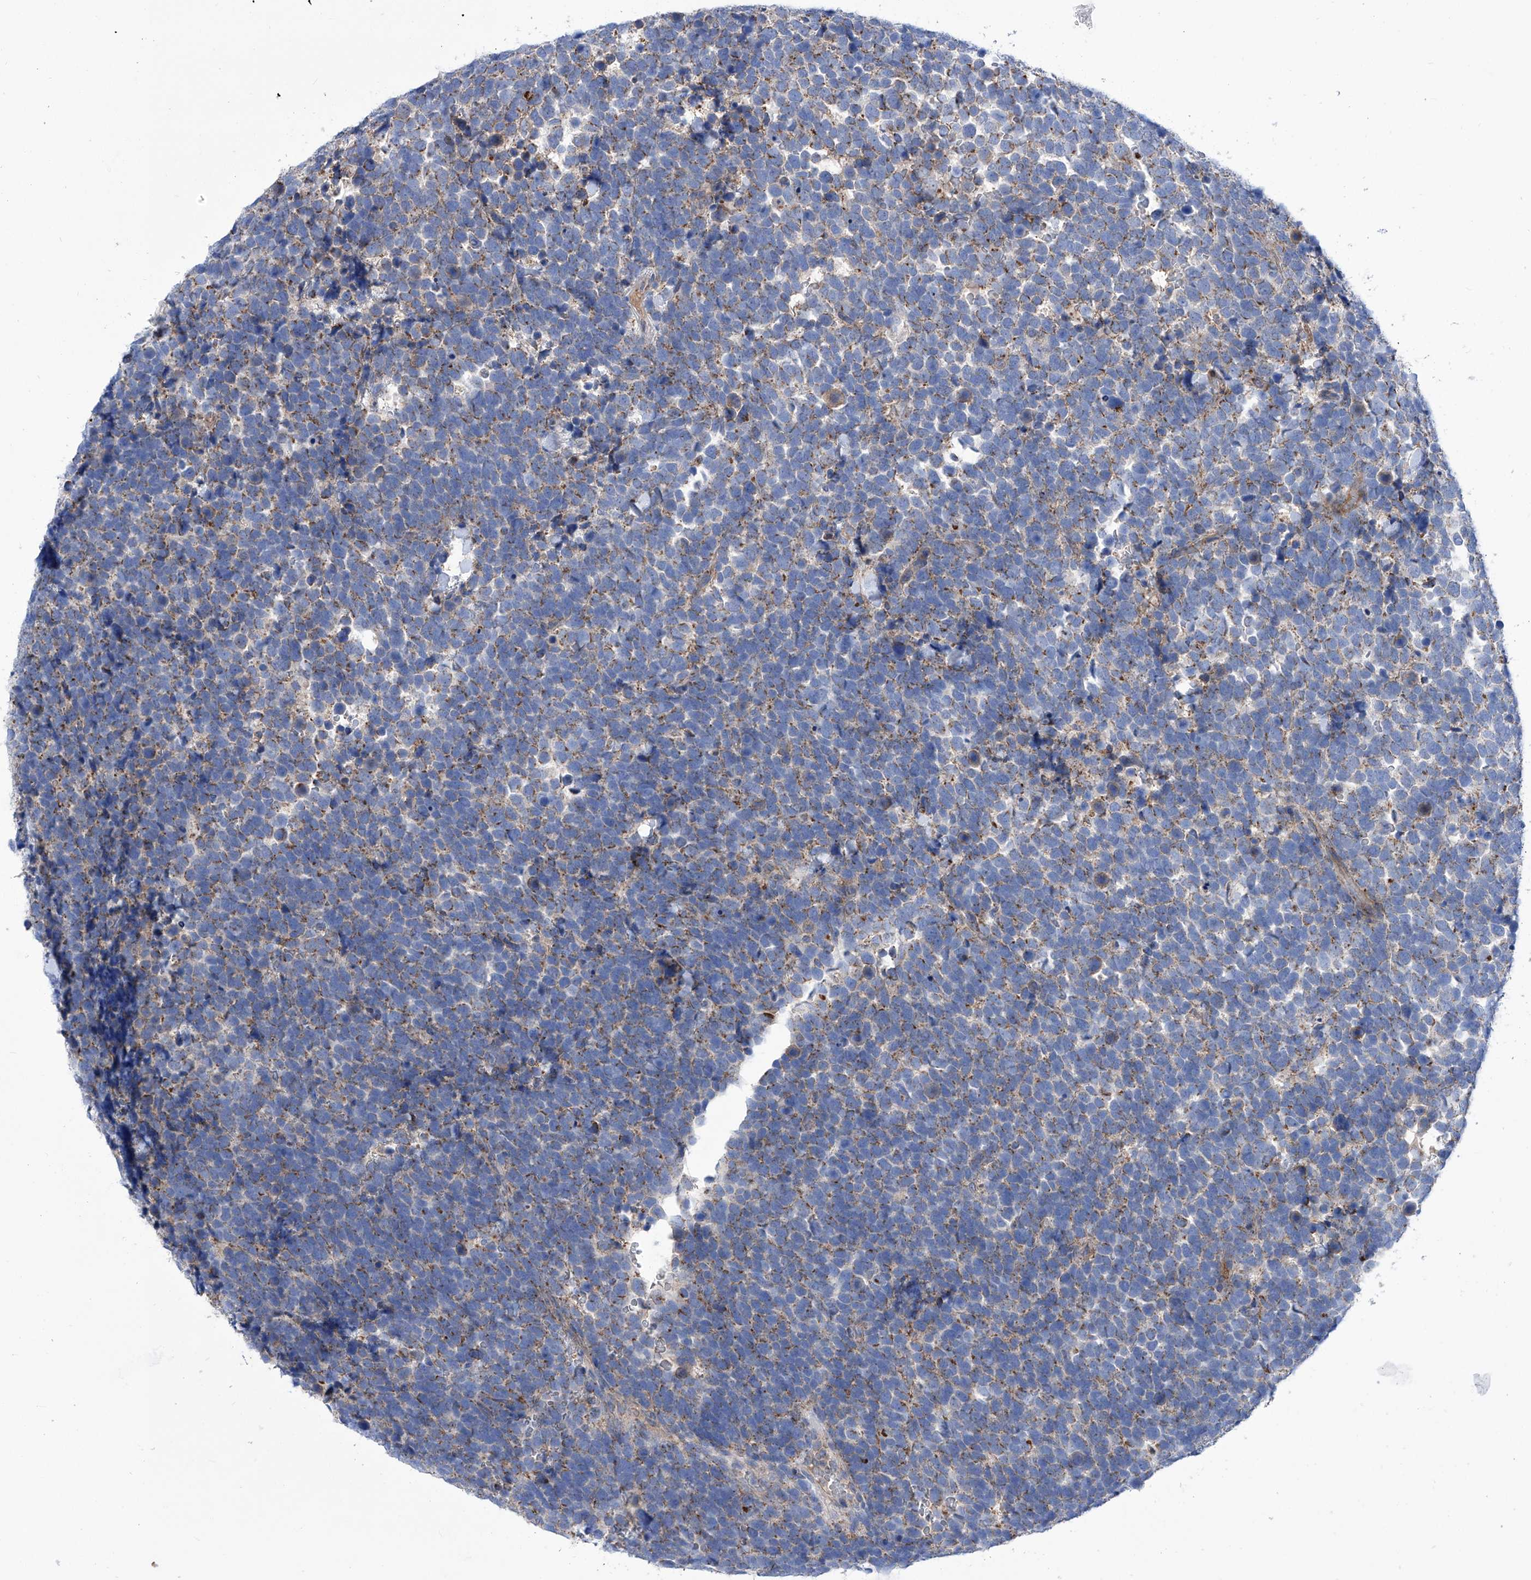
{"staining": {"intensity": "moderate", "quantity": "25%-75%", "location": "cytoplasmic/membranous"}, "tissue": "urothelial cancer", "cell_type": "Tumor cells", "image_type": "cancer", "snomed": [{"axis": "morphology", "description": "Urothelial carcinoma, High grade"}, {"axis": "topography", "description": "Urinary bladder"}], "caption": "Urothelial carcinoma (high-grade) tissue exhibits moderate cytoplasmic/membranous expression in approximately 25%-75% of tumor cells, visualized by immunohistochemistry.", "gene": "SRBD1", "patient": {"sex": "female", "age": 82}}